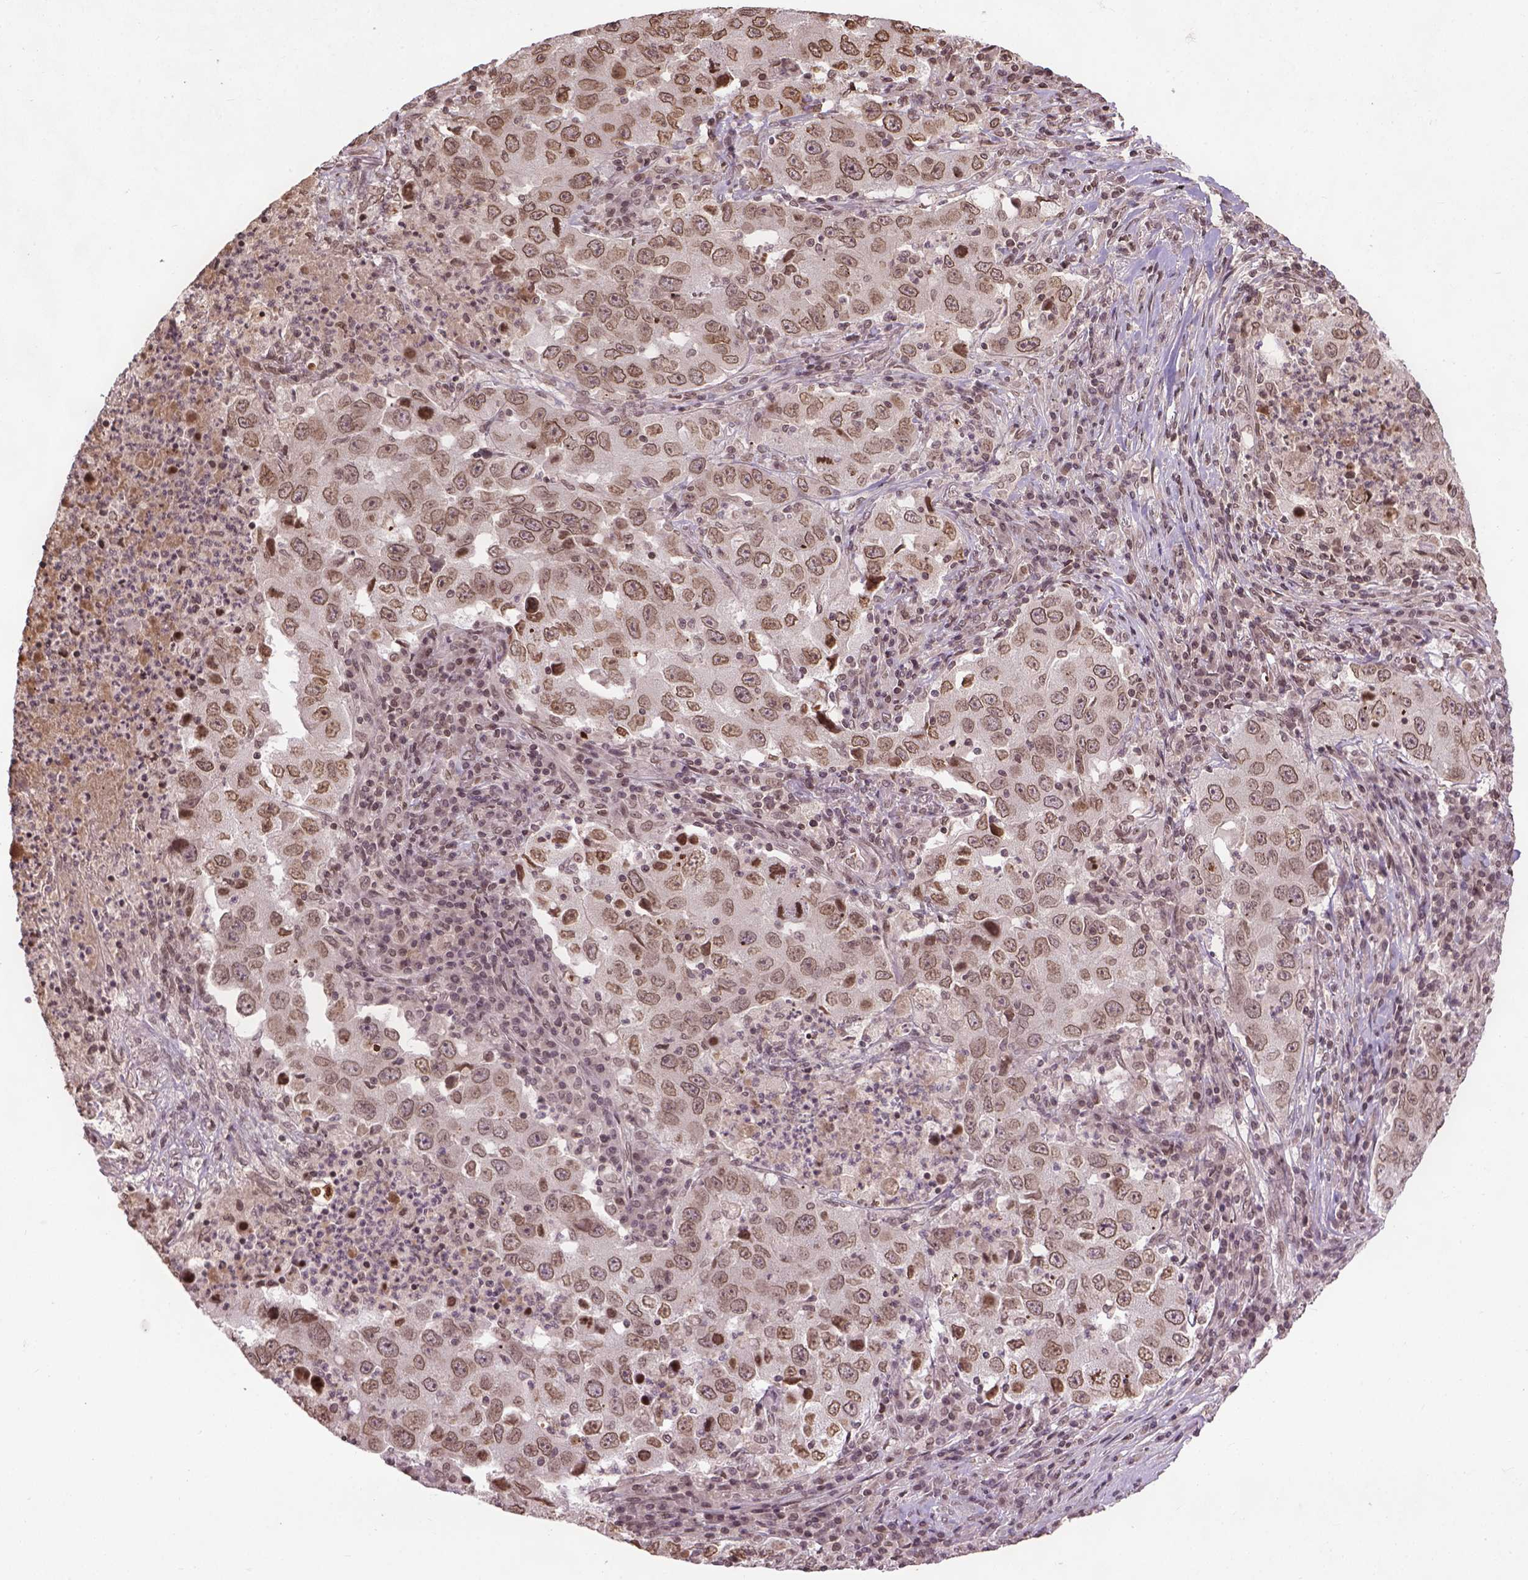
{"staining": {"intensity": "moderate", "quantity": ">75%", "location": "nuclear"}, "tissue": "lung cancer", "cell_type": "Tumor cells", "image_type": "cancer", "snomed": [{"axis": "morphology", "description": "Adenocarcinoma, NOS"}, {"axis": "topography", "description": "Lung"}], "caption": "An immunohistochemistry (IHC) photomicrograph of neoplastic tissue is shown. Protein staining in brown labels moderate nuclear positivity in lung cancer (adenocarcinoma) within tumor cells.", "gene": "BANF1", "patient": {"sex": "male", "age": 73}}